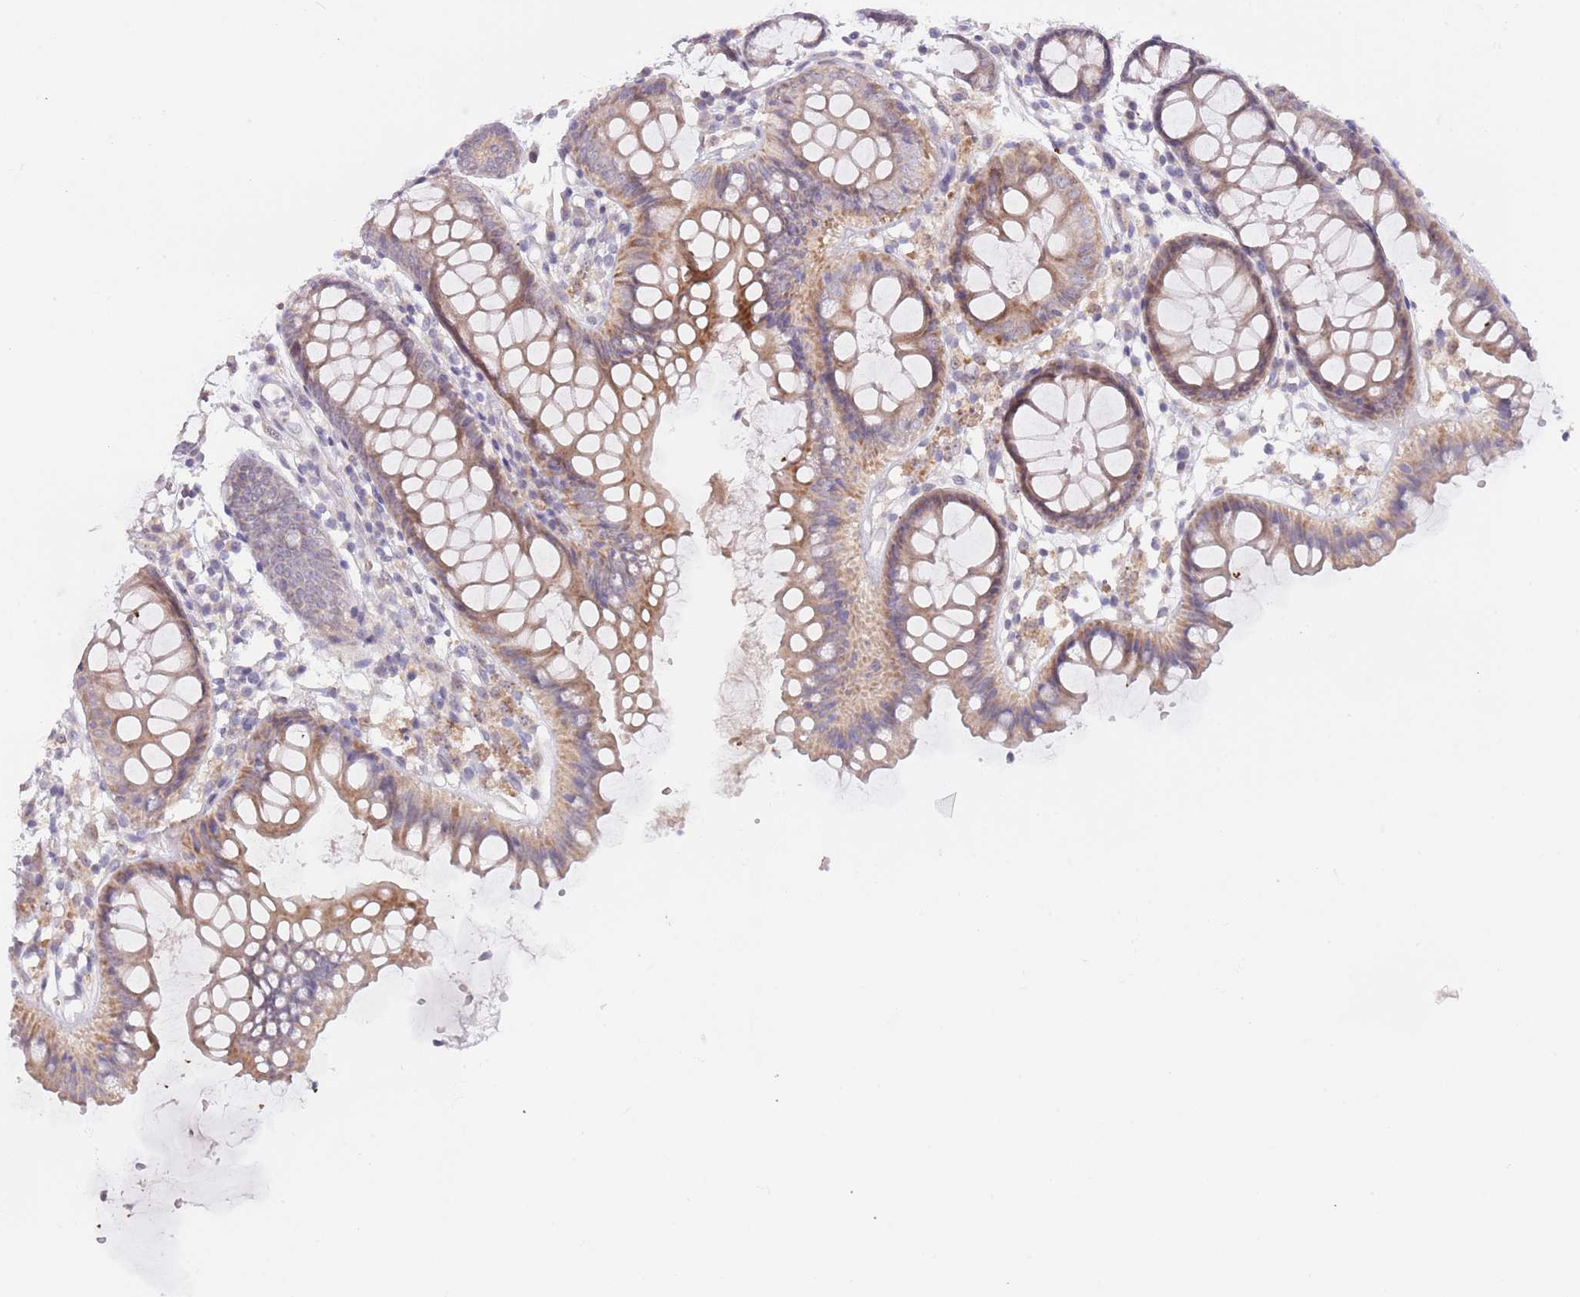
{"staining": {"intensity": "negative", "quantity": "none", "location": "none"}, "tissue": "colon", "cell_type": "Endothelial cells", "image_type": "normal", "snomed": [{"axis": "morphology", "description": "Normal tissue, NOS"}, {"axis": "topography", "description": "Colon"}], "caption": "This is a photomicrograph of immunohistochemistry (IHC) staining of normal colon, which shows no expression in endothelial cells.", "gene": "AP1S2", "patient": {"sex": "female", "age": 84}}